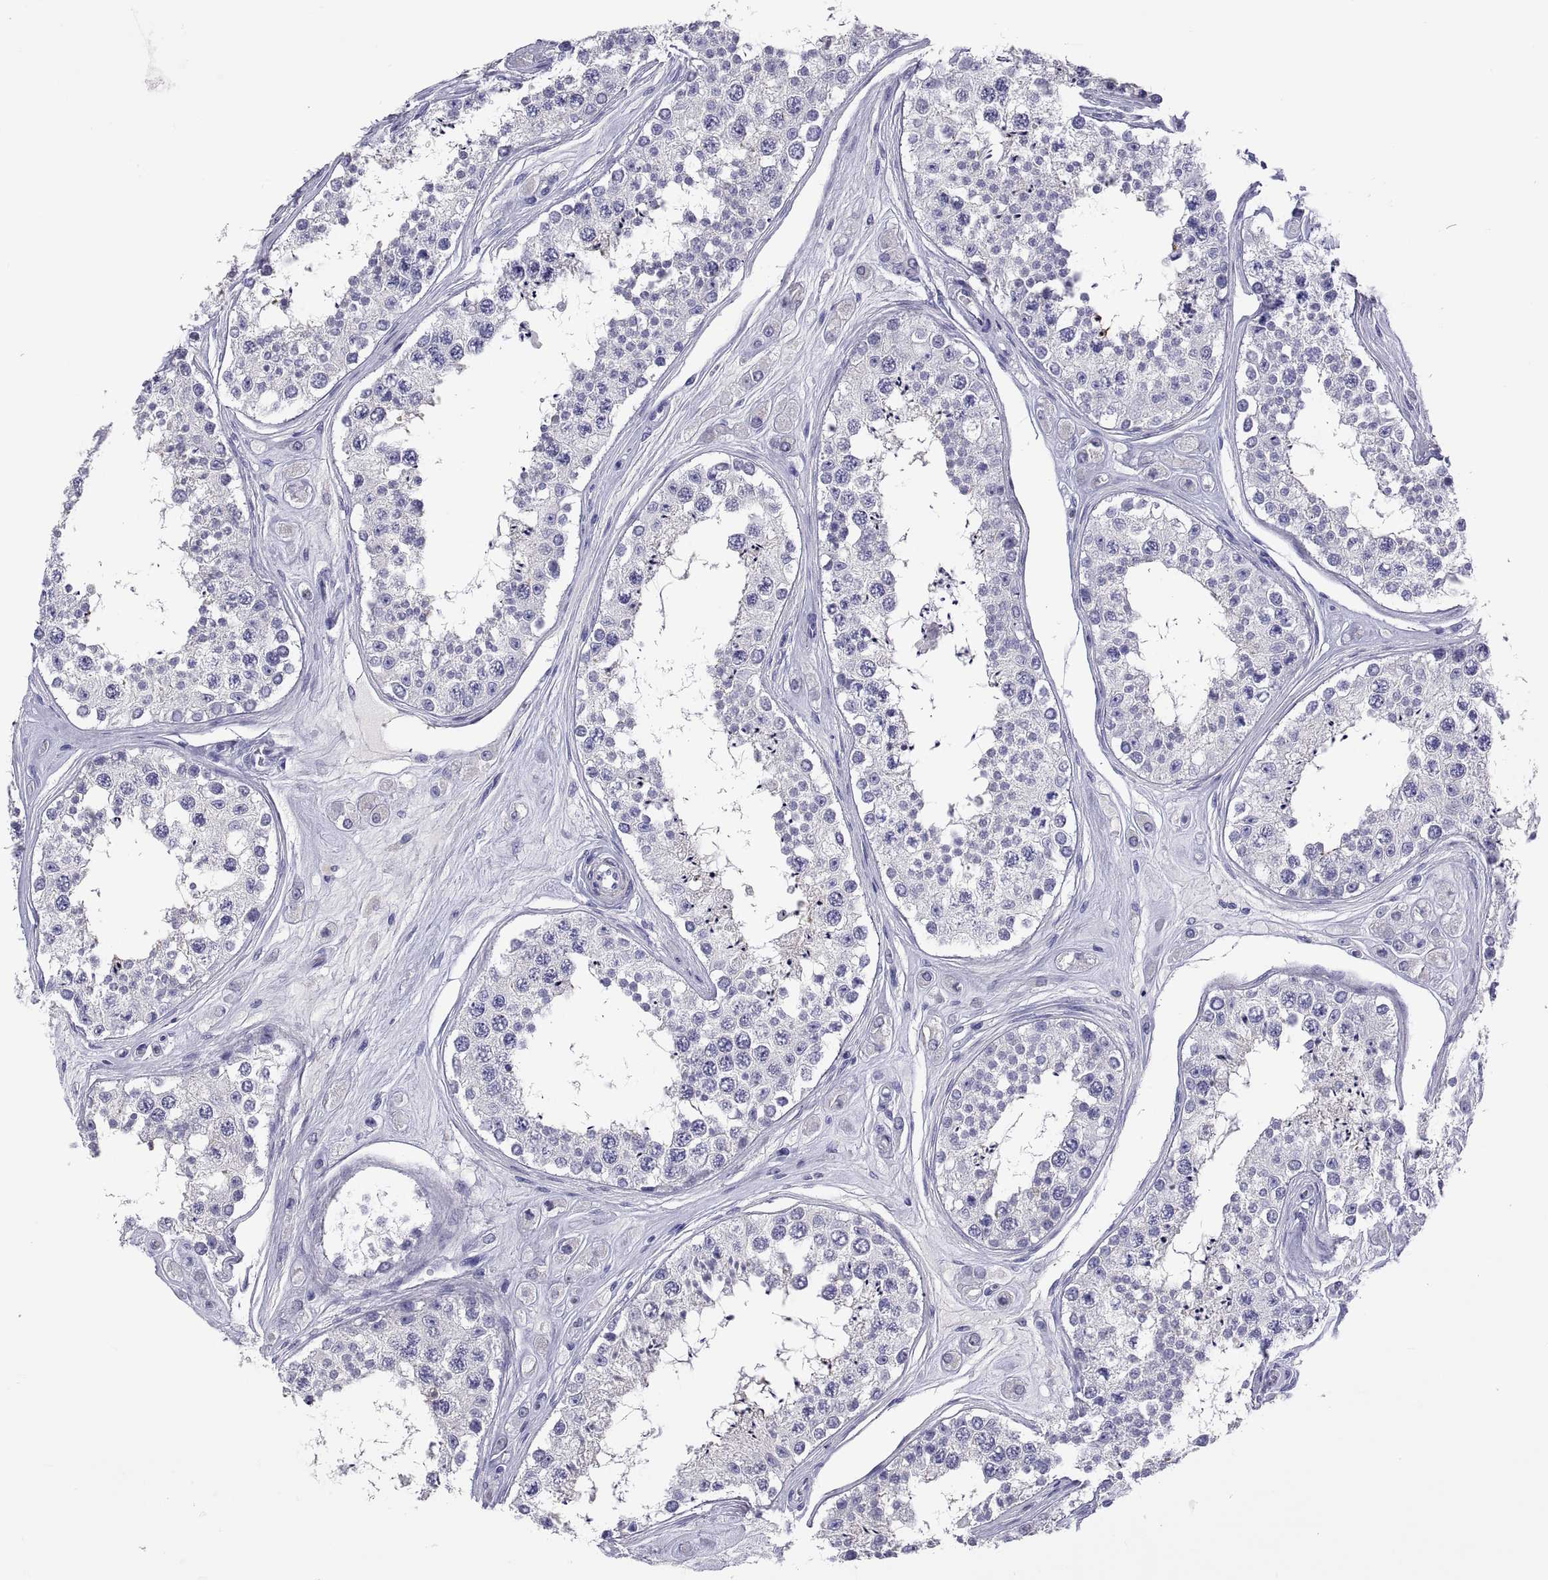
{"staining": {"intensity": "negative", "quantity": "none", "location": "none"}, "tissue": "testis", "cell_type": "Cells in seminiferous ducts", "image_type": "normal", "snomed": [{"axis": "morphology", "description": "Normal tissue, NOS"}, {"axis": "topography", "description": "Testis"}], "caption": "An IHC histopathology image of benign testis is shown. There is no staining in cells in seminiferous ducts of testis.", "gene": "BSPH1", "patient": {"sex": "male", "age": 25}}